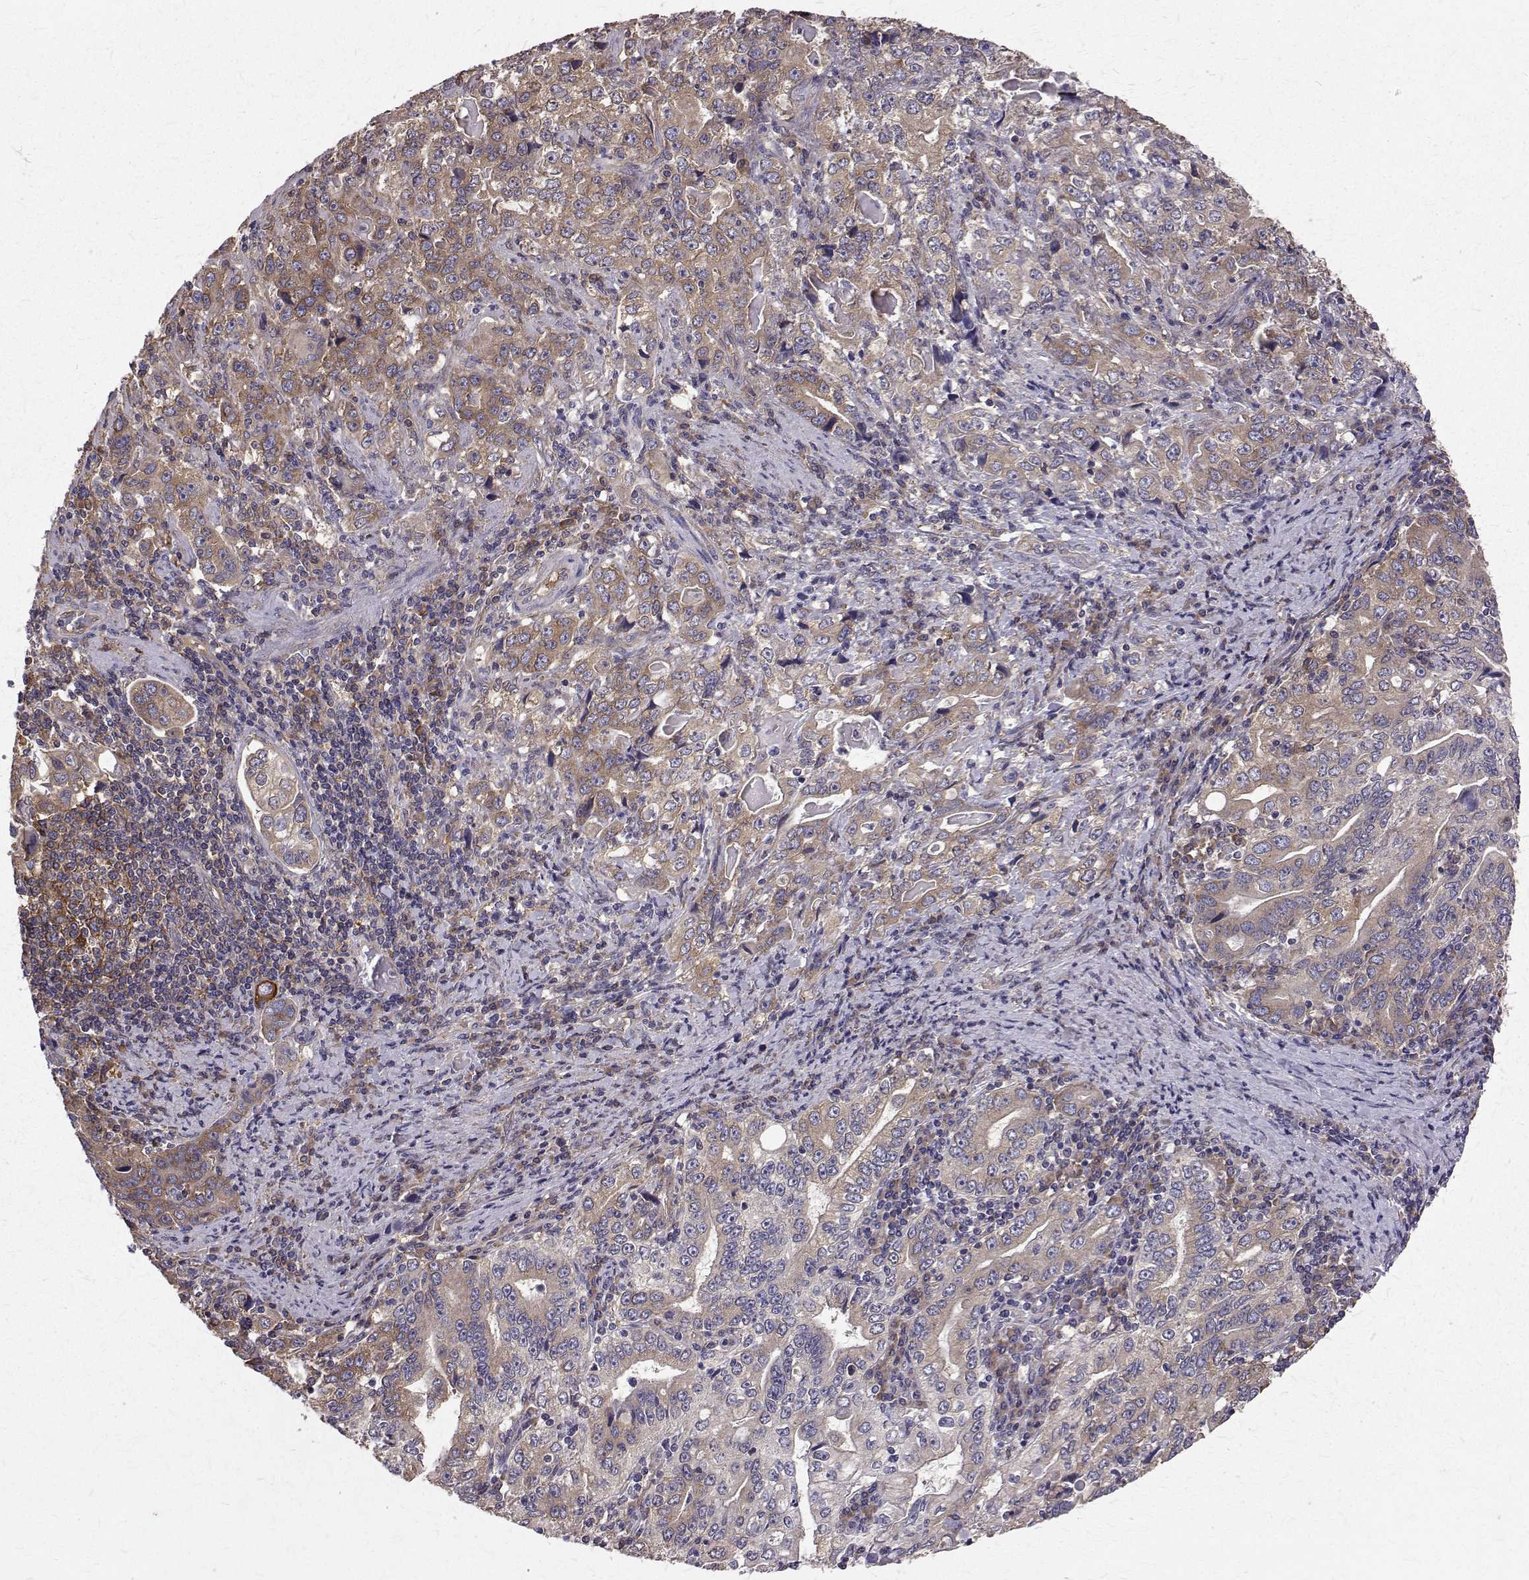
{"staining": {"intensity": "moderate", "quantity": ">75%", "location": "cytoplasmic/membranous"}, "tissue": "stomach cancer", "cell_type": "Tumor cells", "image_type": "cancer", "snomed": [{"axis": "morphology", "description": "Adenocarcinoma, NOS"}, {"axis": "topography", "description": "Stomach, lower"}], "caption": "Tumor cells reveal moderate cytoplasmic/membranous positivity in approximately >75% of cells in stomach cancer. The protein of interest is shown in brown color, while the nuclei are stained blue.", "gene": "FARSB", "patient": {"sex": "female", "age": 72}}